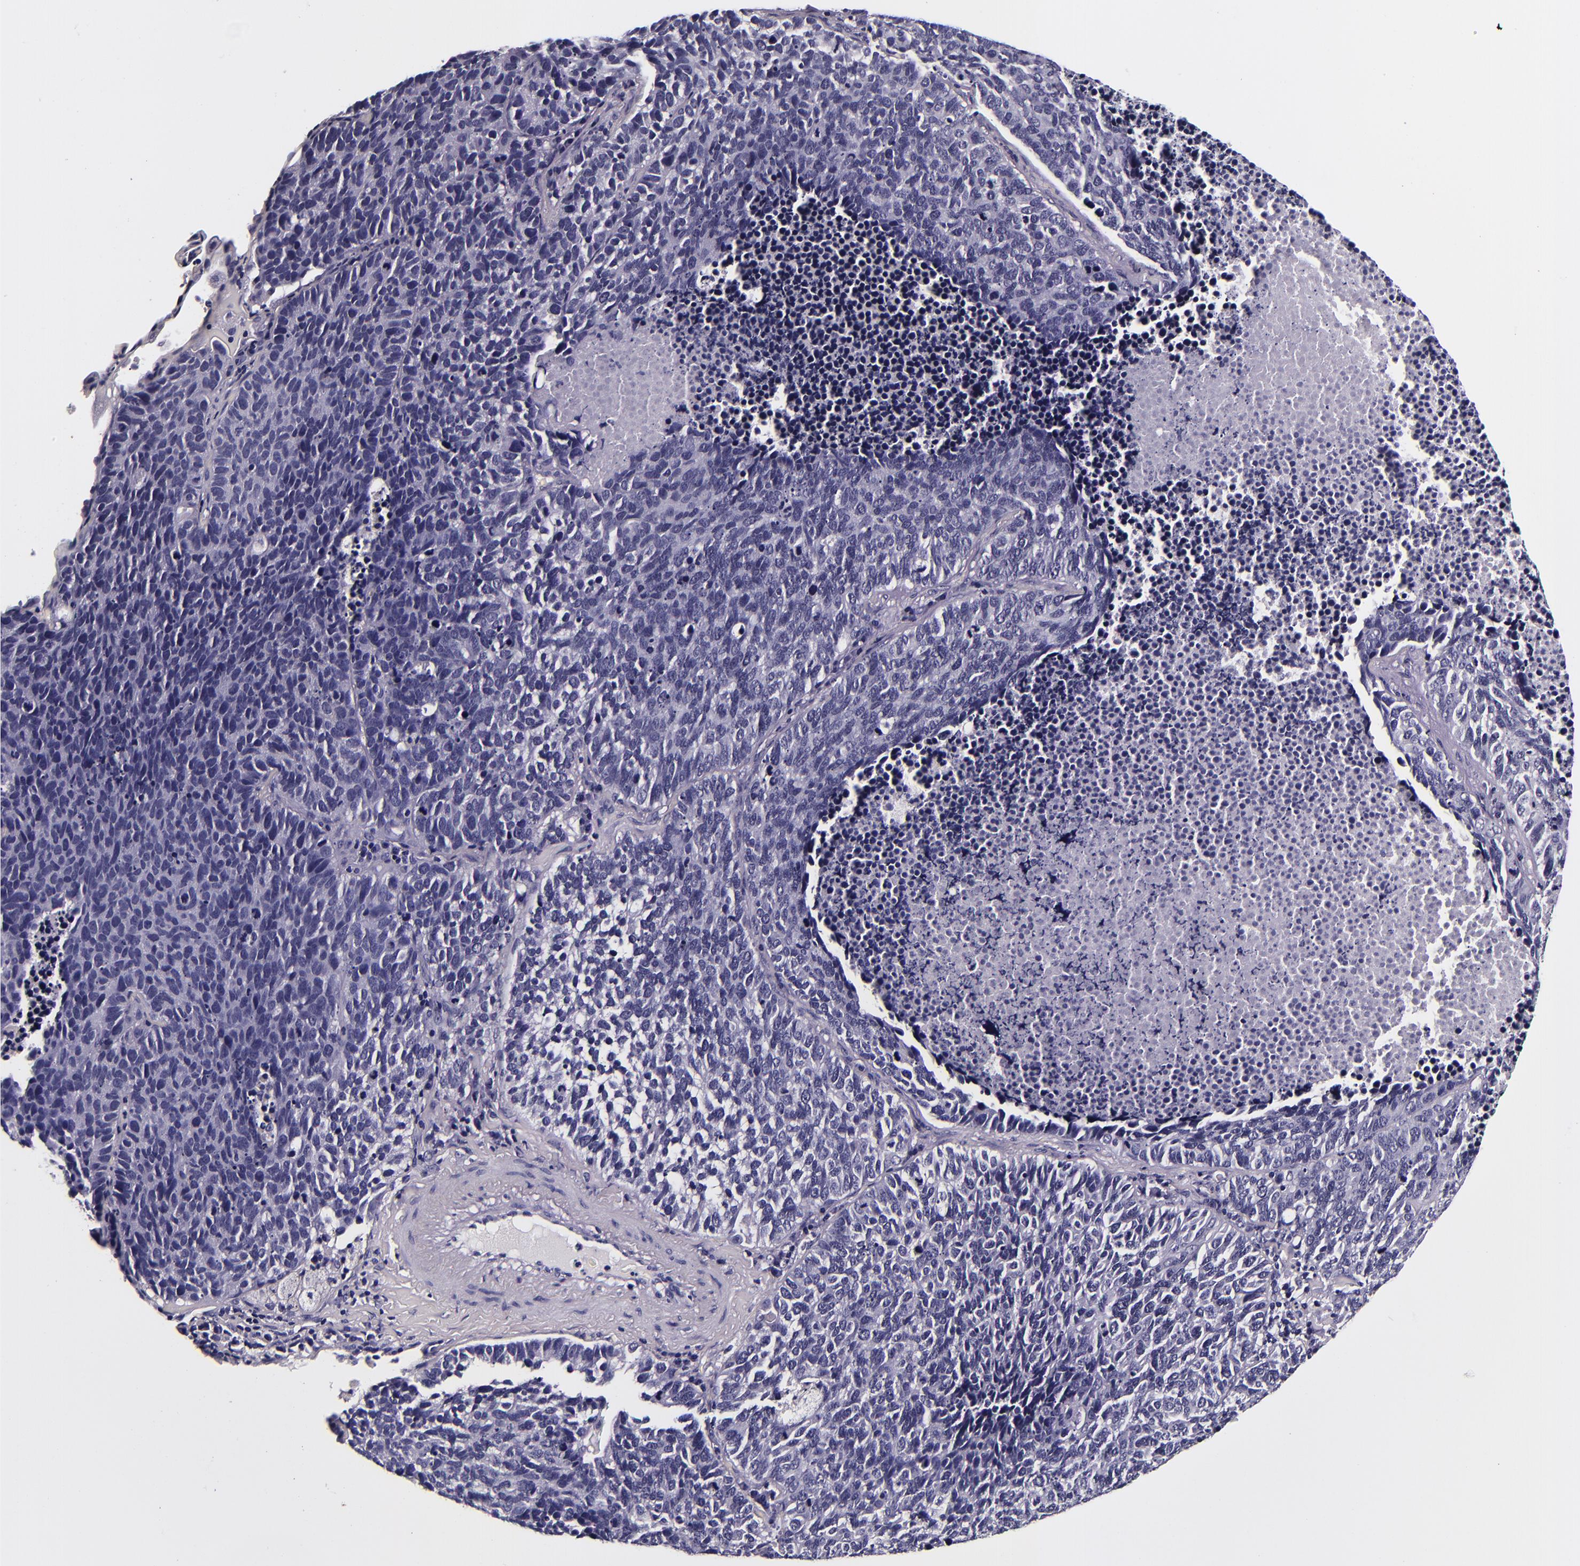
{"staining": {"intensity": "negative", "quantity": "none", "location": "none"}, "tissue": "lung cancer", "cell_type": "Tumor cells", "image_type": "cancer", "snomed": [{"axis": "morphology", "description": "Neoplasm, malignant, NOS"}, {"axis": "topography", "description": "Lung"}], "caption": "Tumor cells are negative for brown protein staining in lung cancer (malignant neoplasm).", "gene": "FBN1", "patient": {"sex": "female", "age": 75}}